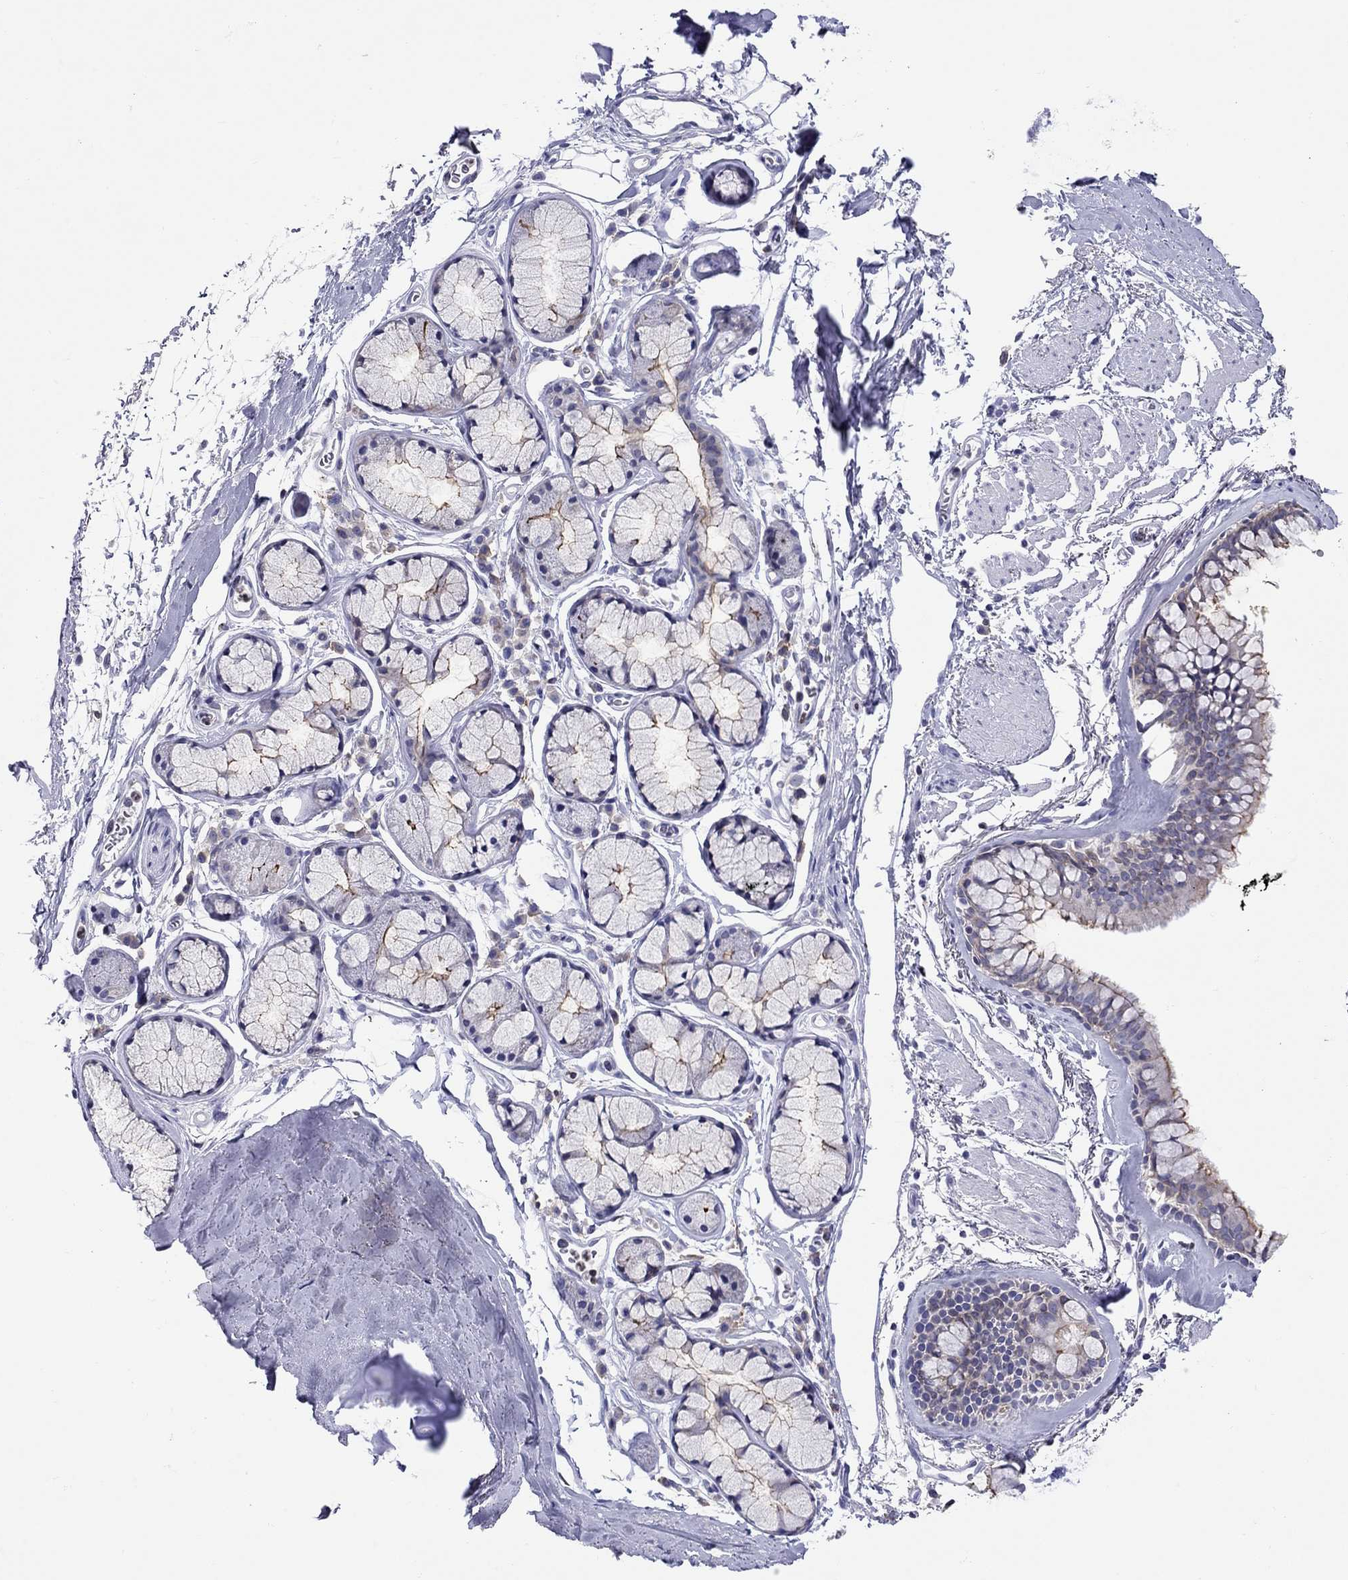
{"staining": {"intensity": "weak", "quantity": "<25%", "location": "cytoplasmic/membranous"}, "tissue": "bronchus", "cell_type": "Respiratory epithelial cells", "image_type": "normal", "snomed": [{"axis": "morphology", "description": "Normal tissue, NOS"}, {"axis": "morphology", "description": "Squamous cell carcinoma, NOS"}, {"axis": "topography", "description": "Cartilage tissue"}, {"axis": "topography", "description": "Bronchus"}], "caption": "Histopathology image shows no protein staining in respiratory epithelial cells of normal bronchus. The staining was performed using DAB to visualize the protein expression in brown, while the nuclei were stained in blue with hematoxylin (Magnification: 20x).", "gene": "SLC46A2", "patient": {"sex": "male", "age": 72}}